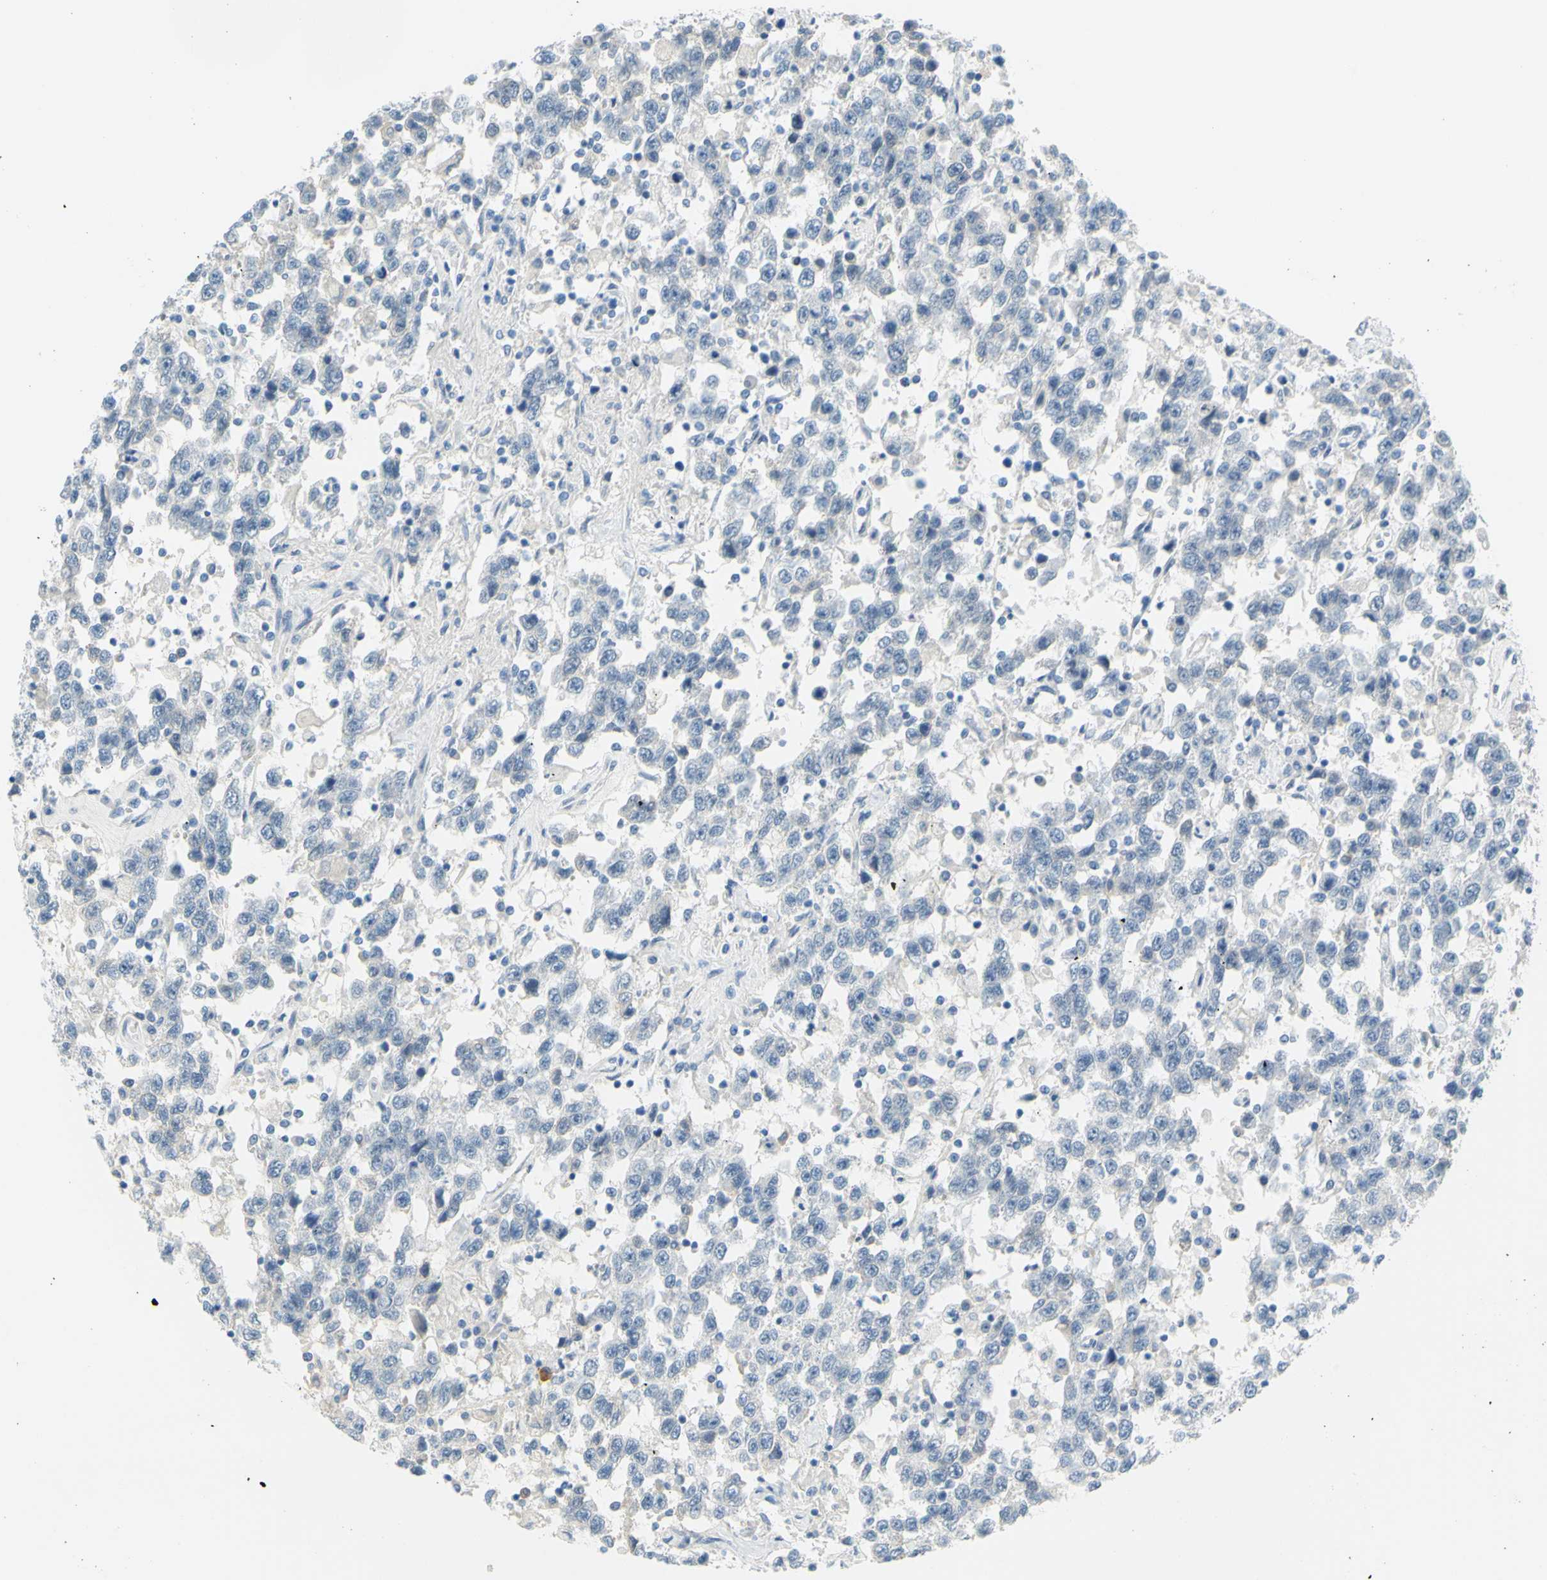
{"staining": {"intensity": "negative", "quantity": "none", "location": "none"}, "tissue": "testis cancer", "cell_type": "Tumor cells", "image_type": "cancer", "snomed": [{"axis": "morphology", "description": "Seminoma, NOS"}, {"axis": "topography", "description": "Testis"}], "caption": "Photomicrograph shows no protein positivity in tumor cells of testis seminoma tissue.", "gene": "DCT", "patient": {"sex": "male", "age": 41}}